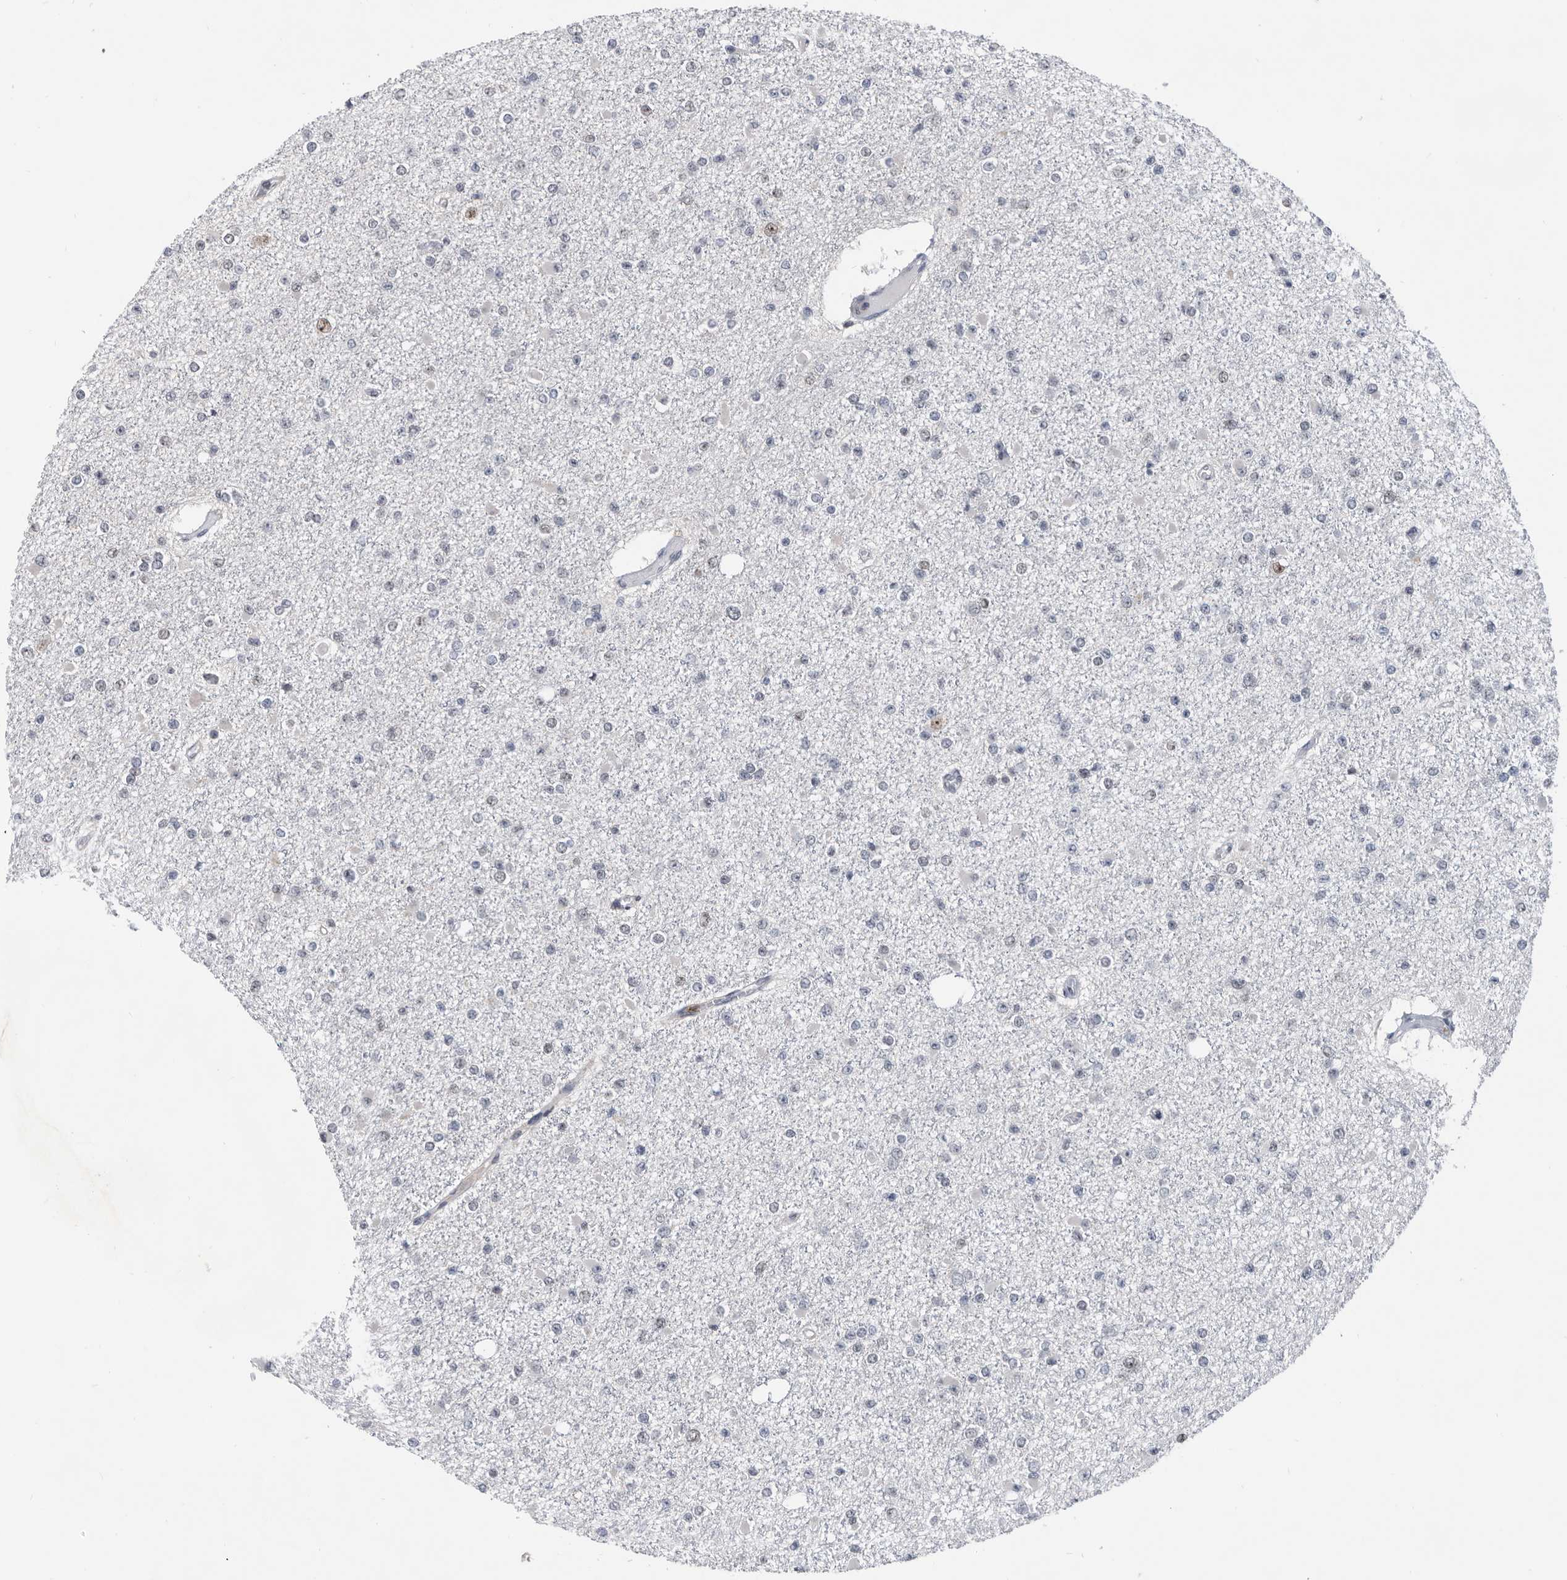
{"staining": {"intensity": "negative", "quantity": "none", "location": "none"}, "tissue": "glioma", "cell_type": "Tumor cells", "image_type": "cancer", "snomed": [{"axis": "morphology", "description": "Glioma, malignant, Low grade"}, {"axis": "topography", "description": "Brain"}], "caption": "This is an immunohistochemistry photomicrograph of malignant glioma (low-grade). There is no expression in tumor cells.", "gene": "ZNF260", "patient": {"sex": "female", "age": 22}}